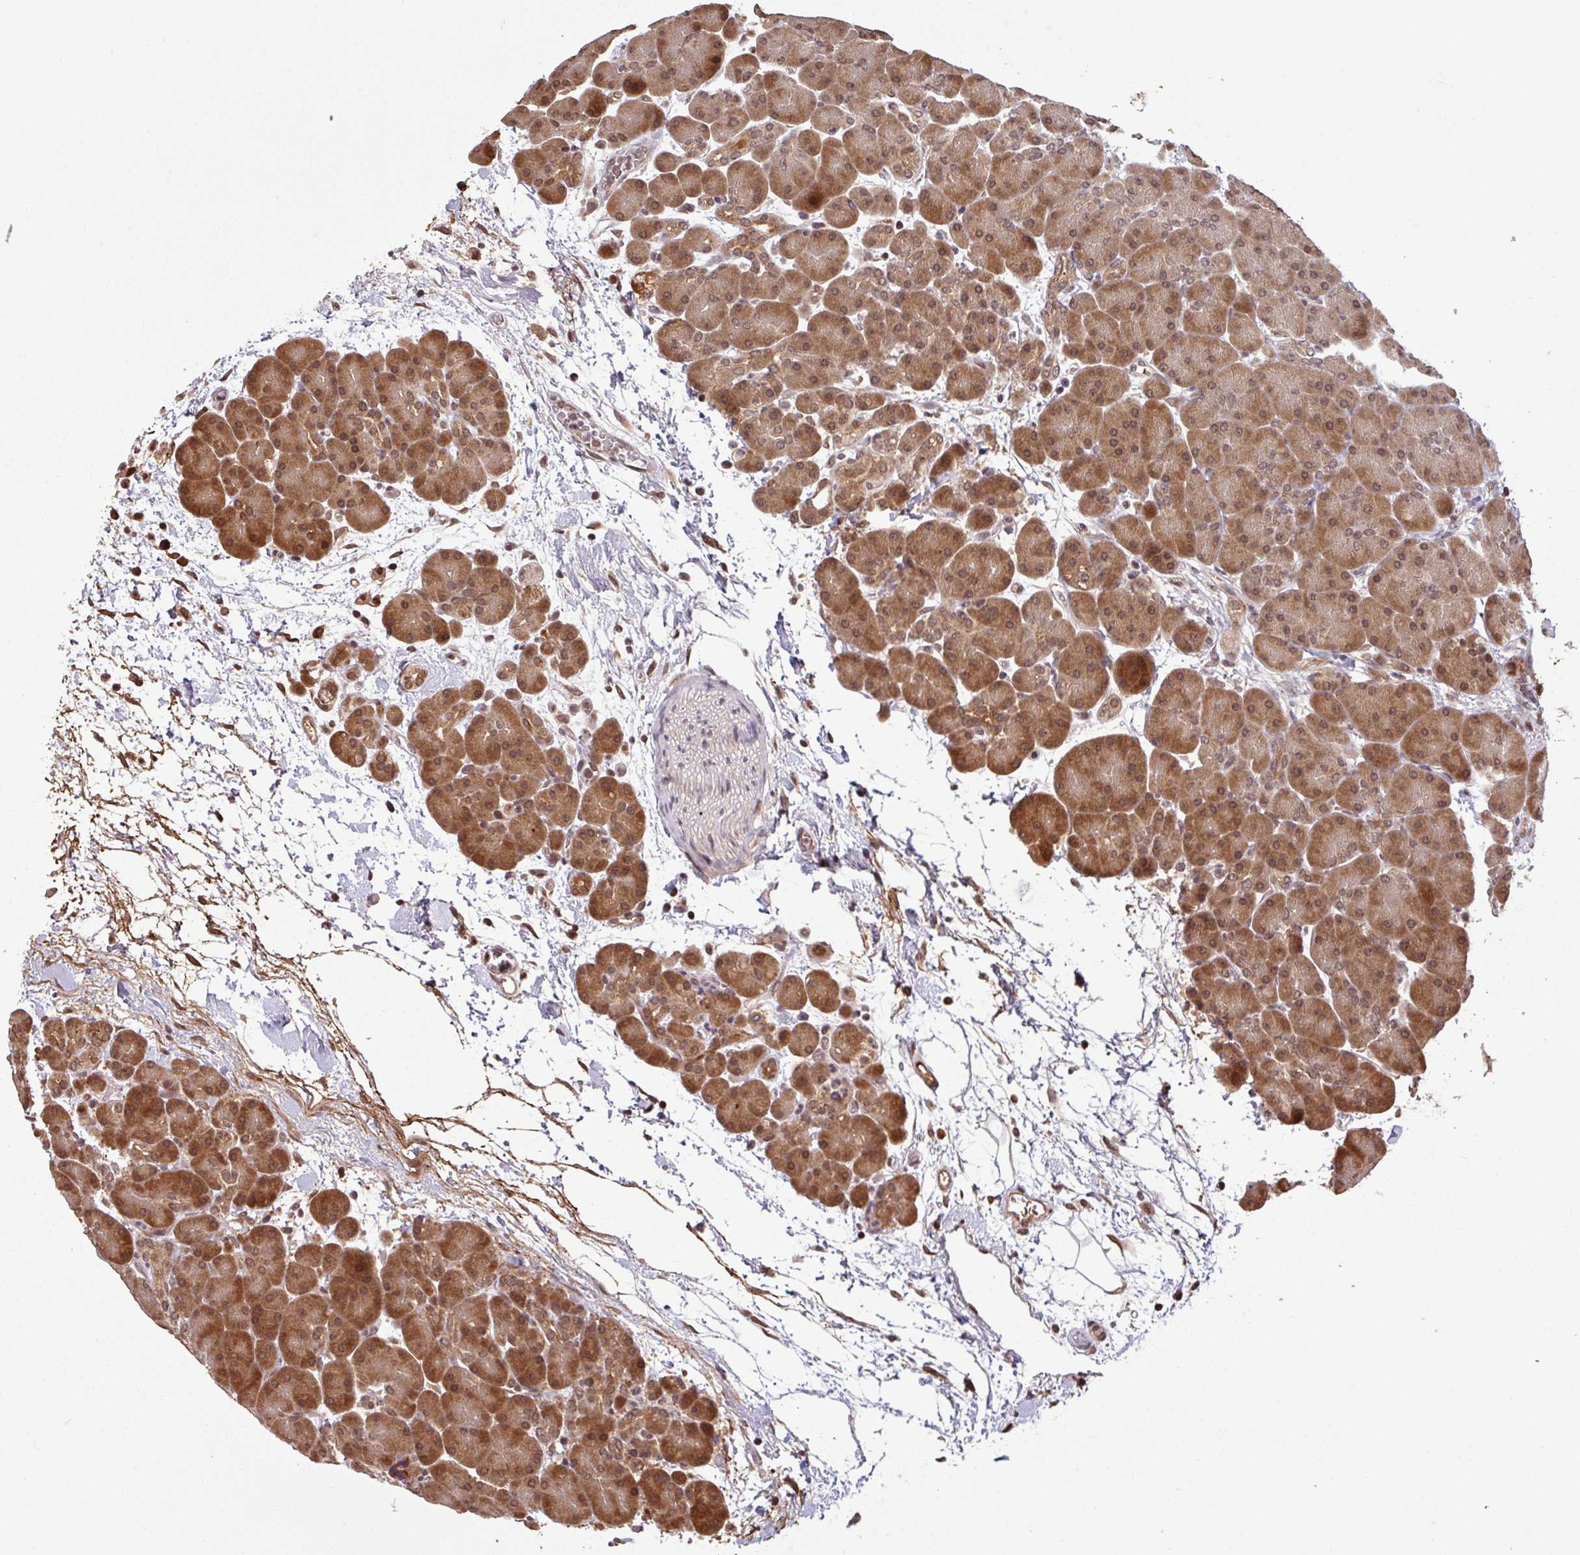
{"staining": {"intensity": "moderate", "quantity": ">75%", "location": "cytoplasmic/membranous,nuclear"}, "tissue": "pancreas", "cell_type": "Exocrine glandular cells", "image_type": "normal", "snomed": [{"axis": "morphology", "description": "Normal tissue, NOS"}, {"axis": "topography", "description": "Pancreas"}], "caption": "Protein staining exhibits moderate cytoplasmic/membranous,nuclear expression in about >75% of exocrine glandular cells in benign pancreas.", "gene": "NOB1", "patient": {"sex": "male", "age": 66}}